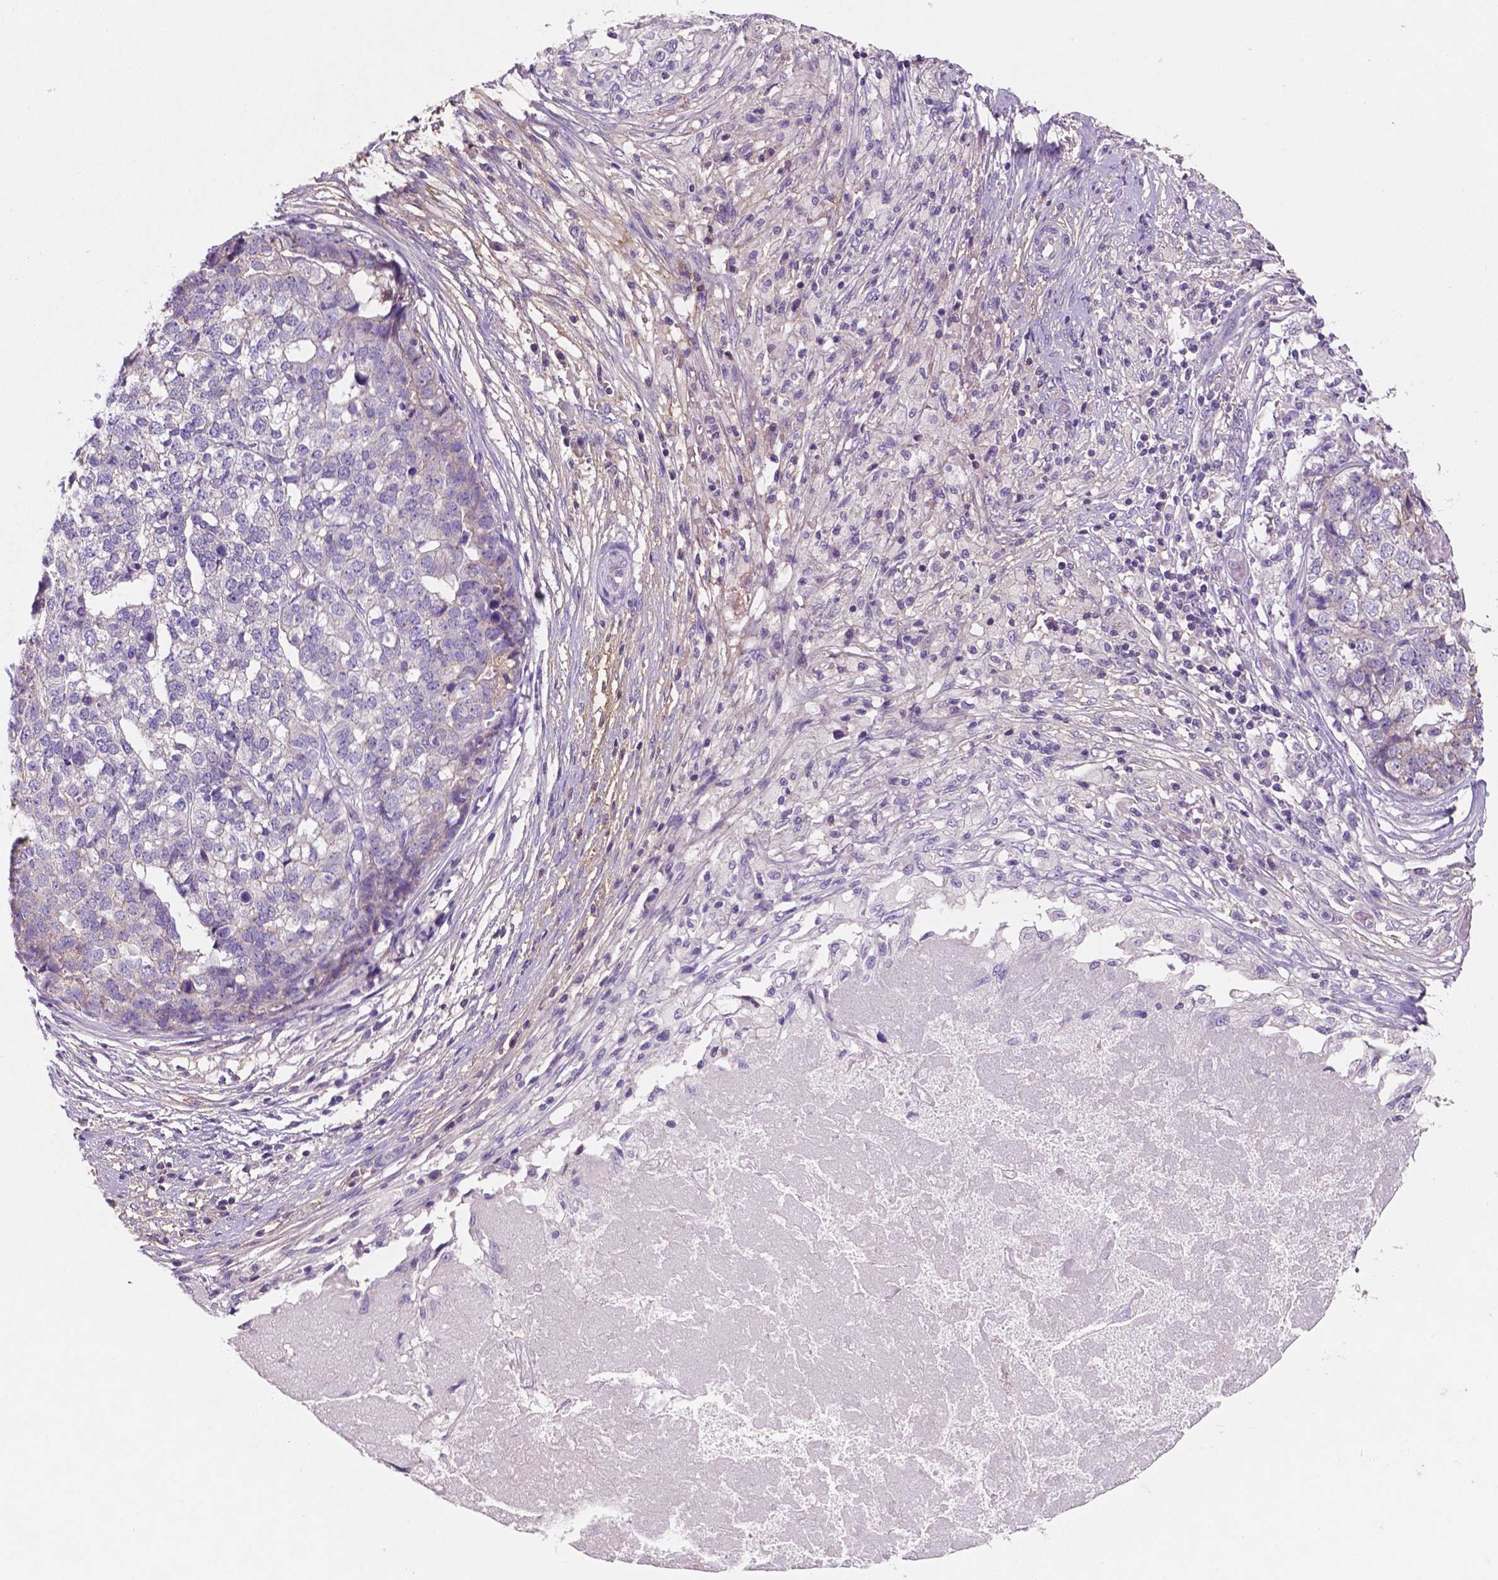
{"staining": {"intensity": "negative", "quantity": "none", "location": "none"}, "tissue": "stomach cancer", "cell_type": "Tumor cells", "image_type": "cancer", "snomed": [{"axis": "morphology", "description": "Adenocarcinoma, NOS"}, {"axis": "topography", "description": "Stomach"}], "caption": "Immunohistochemistry (IHC) micrograph of neoplastic tissue: stomach cancer stained with DAB (3,3'-diaminobenzidine) shows no significant protein positivity in tumor cells.", "gene": "MKRN2OS", "patient": {"sex": "male", "age": 69}}